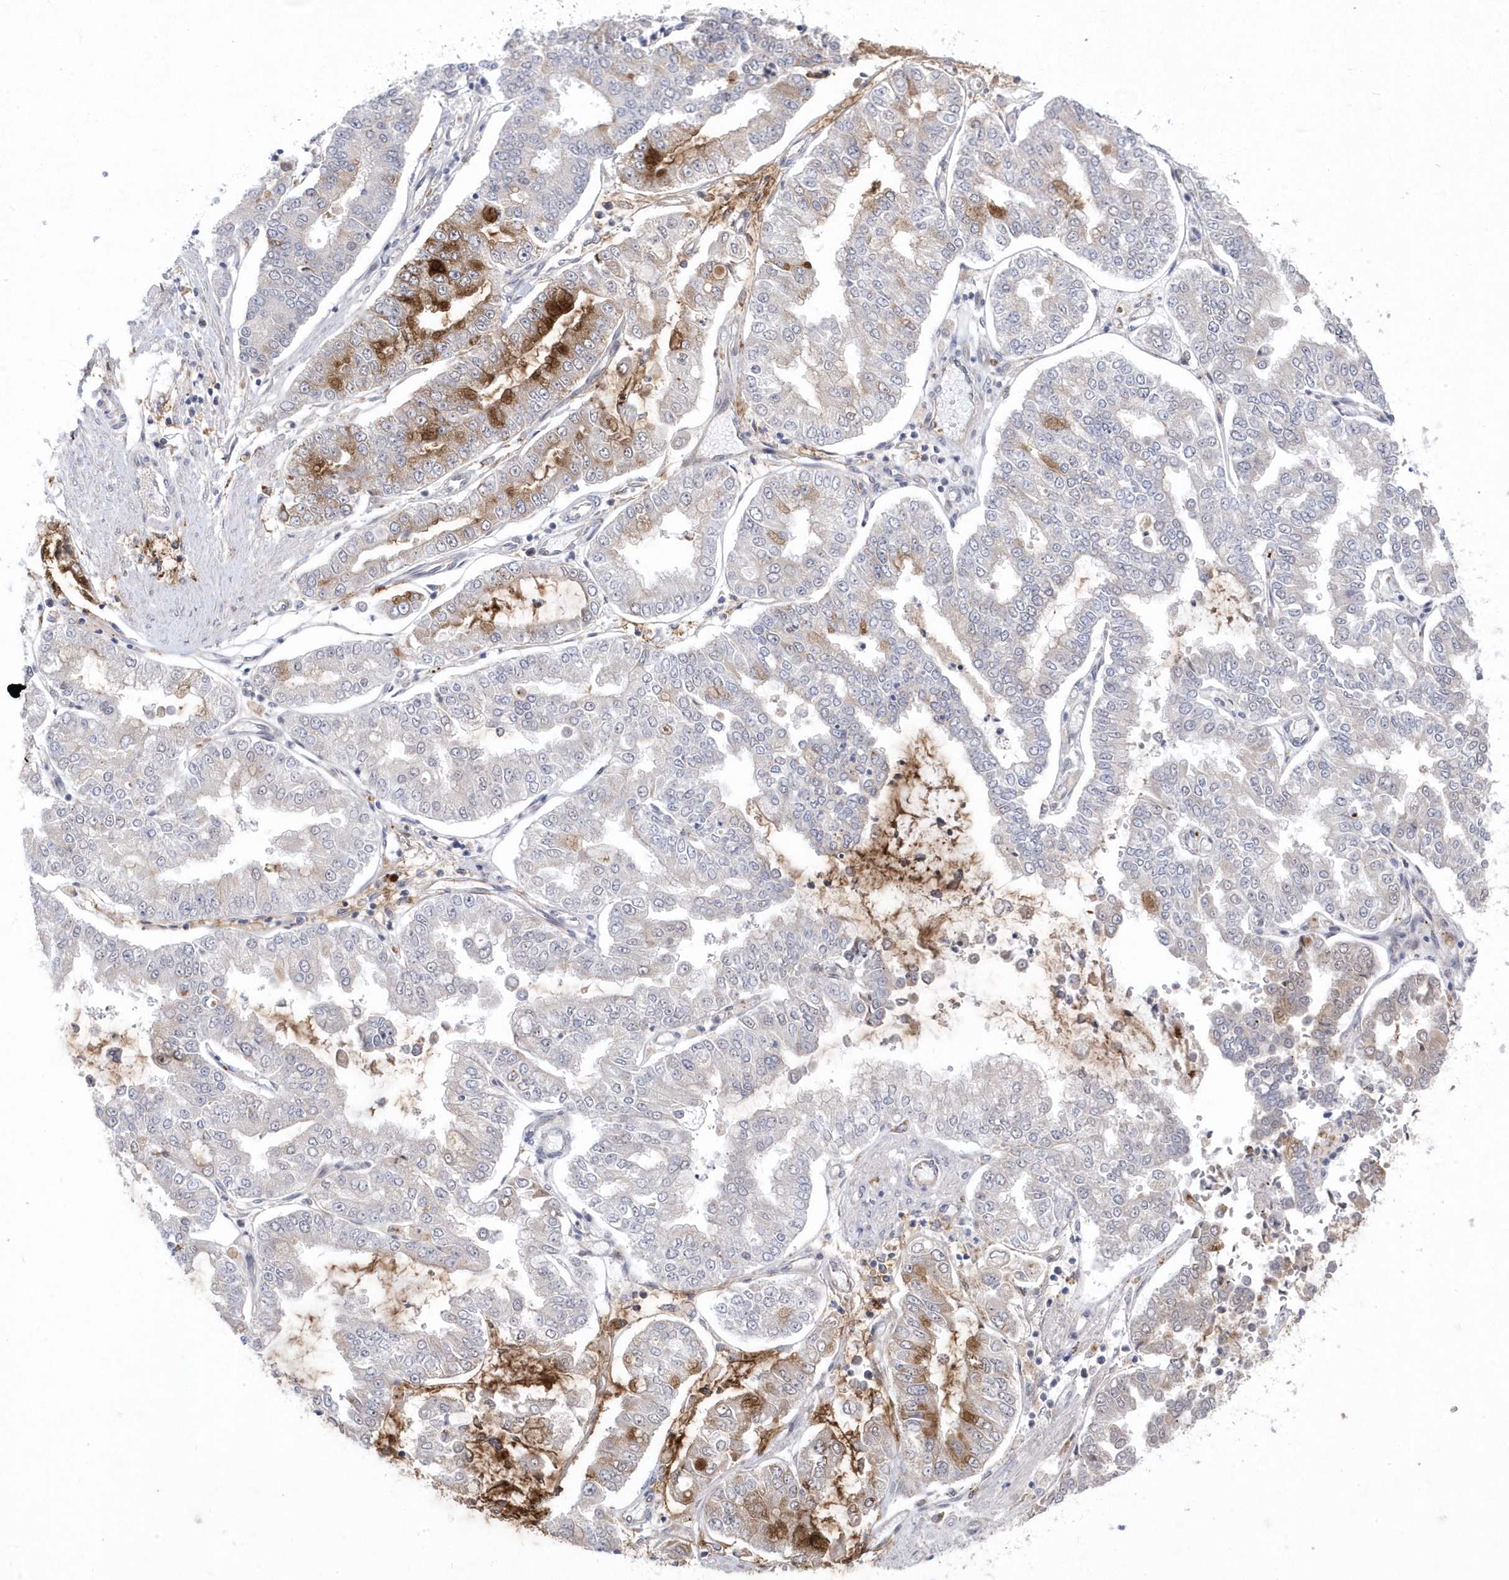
{"staining": {"intensity": "moderate", "quantity": "<25%", "location": "cytoplasmic/membranous"}, "tissue": "stomach cancer", "cell_type": "Tumor cells", "image_type": "cancer", "snomed": [{"axis": "morphology", "description": "Adenocarcinoma, NOS"}, {"axis": "topography", "description": "Stomach"}], "caption": "Adenocarcinoma (stomach) stained with immunohistochemistry demonstrates moderate cytoplasmic/membranous positivity in about <25% of tumor cells.", "gene": "ANAPC1", "patient": {"sex": "male", "age": 76}}